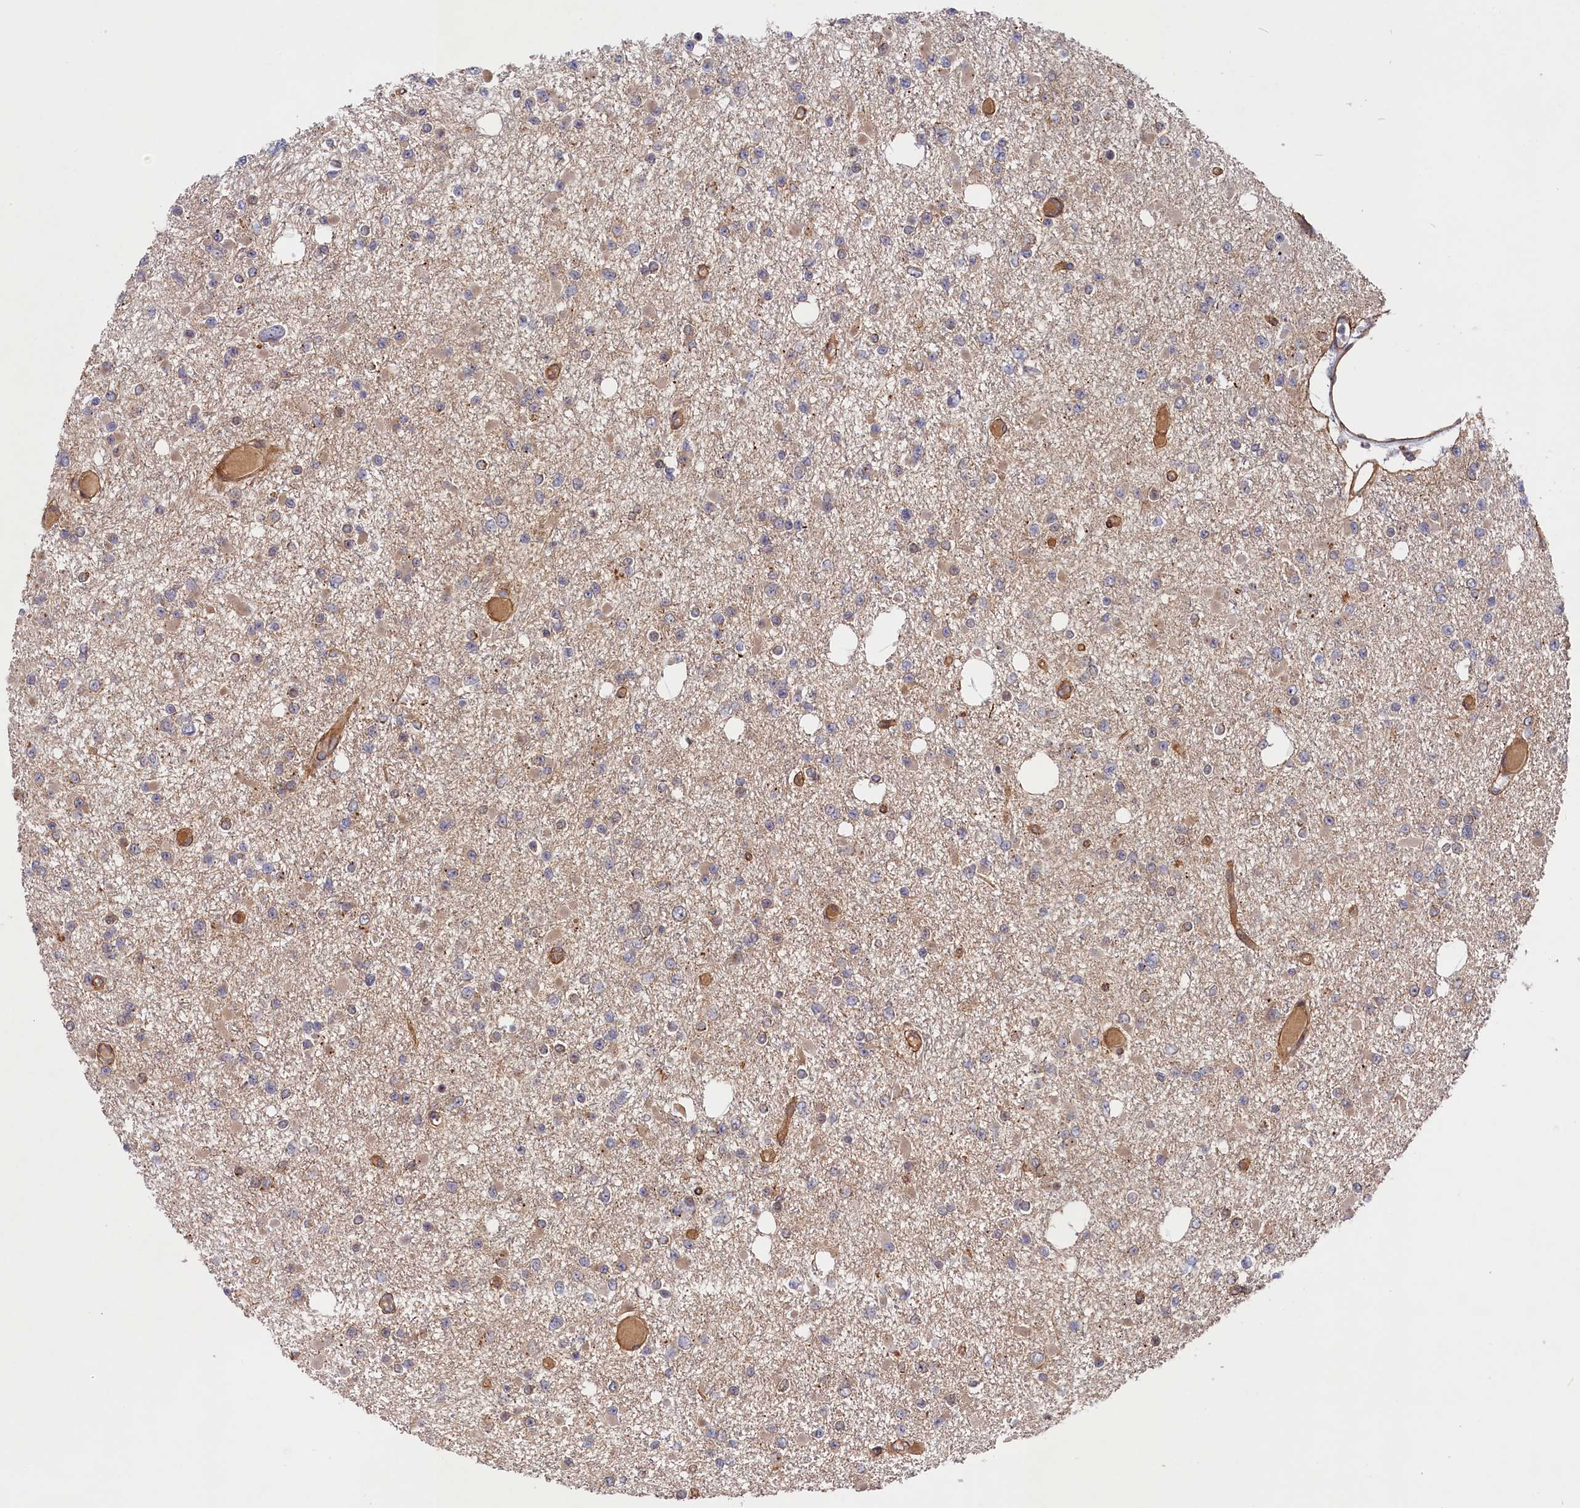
{"staining": {"intensity": "negative", "quantity": "none", "location": "none"}, "tissue": "glioma", "cell_type": "Tumor cells", "image_type": "cancer", "snomed": [{"axis": "morphology", "description": "Glioma, malignant, Low grade"}, {"axis": "topography", "description": "Brain"}], "caption": "IHC of malignant glioma (low-grade) displays no positivity in tumor cells. (Immunohistochemistry (ihc), brightfield microscopy, high magnification).", "gene": "CEP44", "patient": {"sex": "female", "age": 22}}